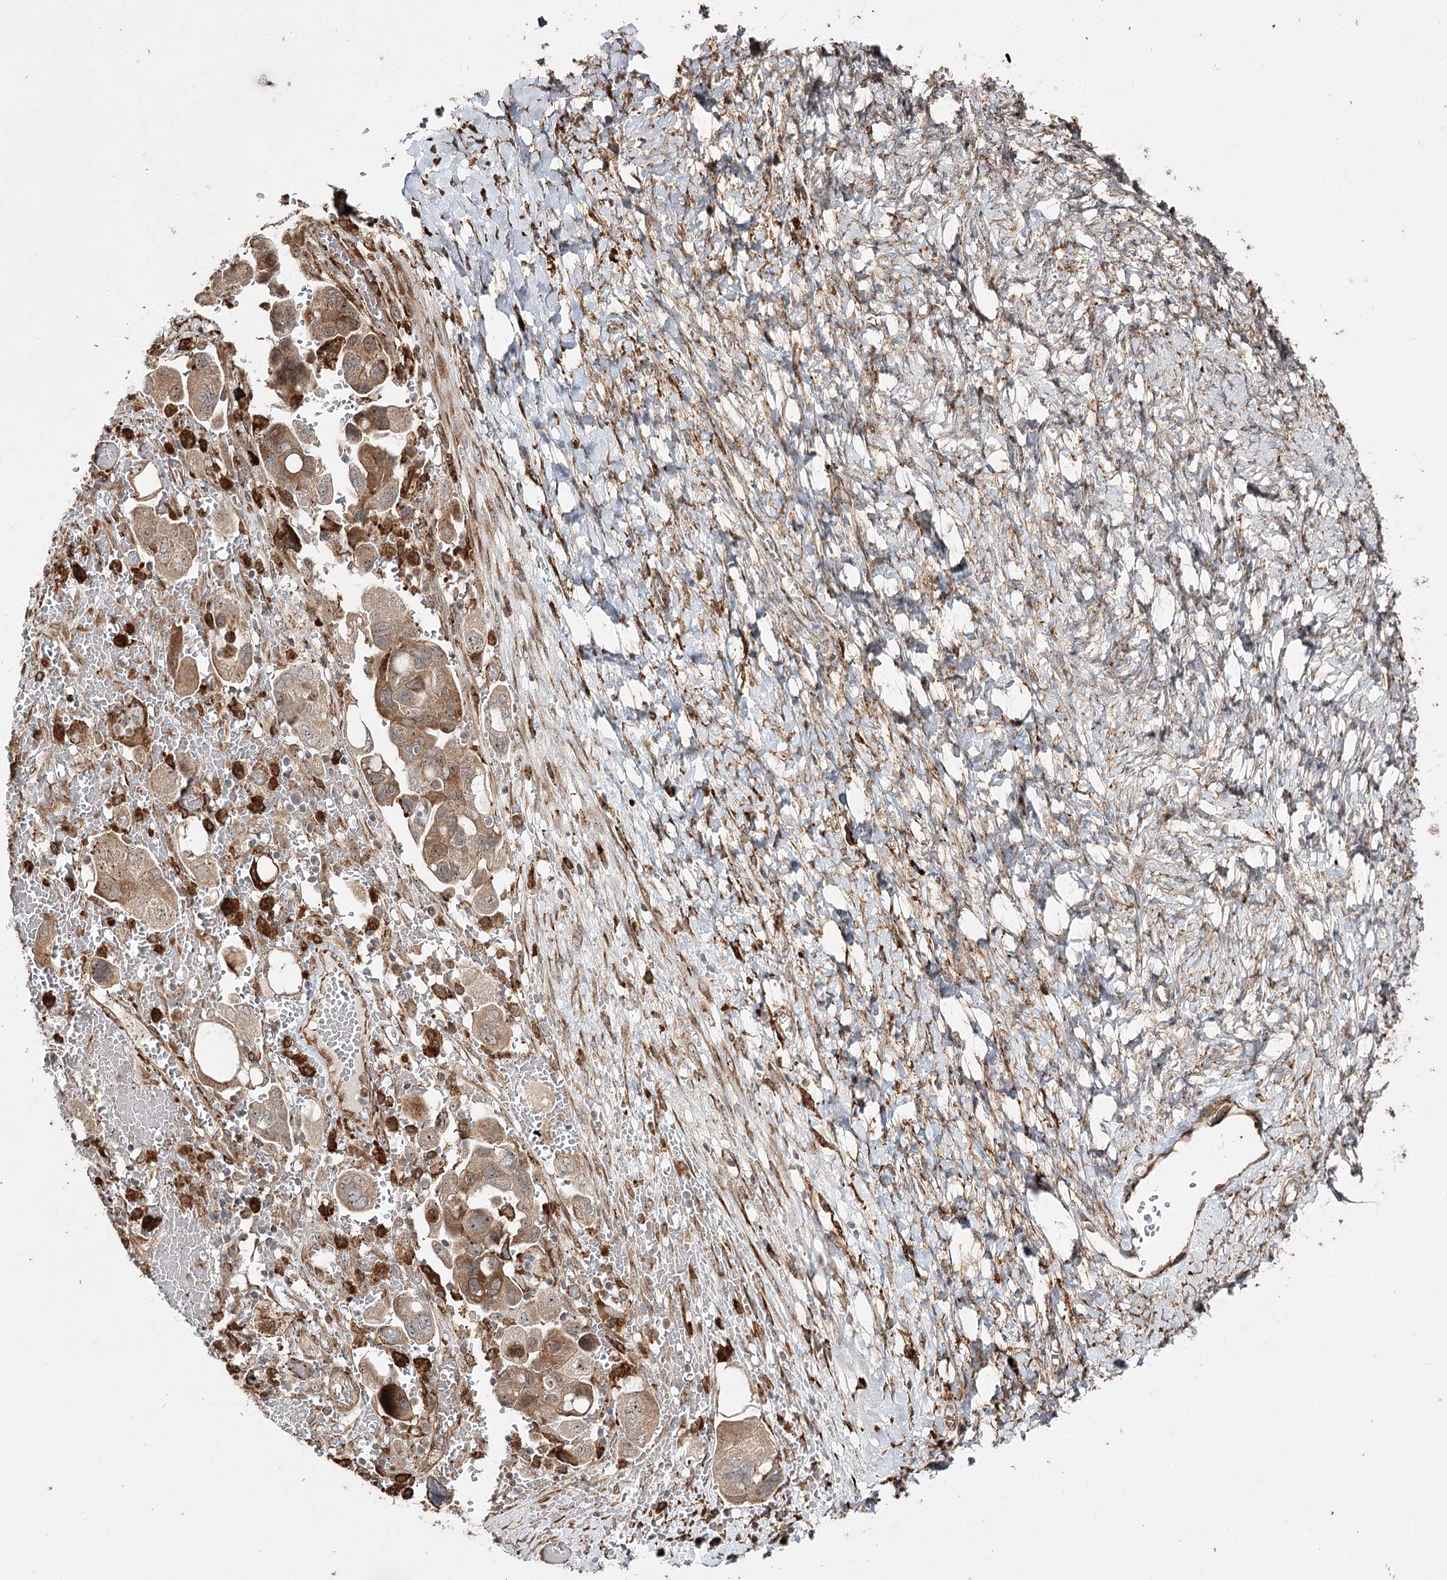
{"staining": {"intensity": "weak", "quantity": ">75%", "location": "cytoplasmic/membranous,nuclear"}, "tissue": "ovarian cancer", "cell_type": "Tumor cells", "image_type": "cancer", "snomed": [{"axis": "morphology", "description": "Carcinoma, NOS"}, {"axis": "morphology", "description": "Cystadenocarcinoma, serous, NOS"}, {"axis": "topography", "description": "Ovary"}], "caption": "Ovarian cancer (carcinoma) stained for a protein demonstrates weak cytoplasmic/membranous and nuclear positivity in tumor cells.", "gene": "FANCL", "patient": {"sex": "female", "age": 69}}